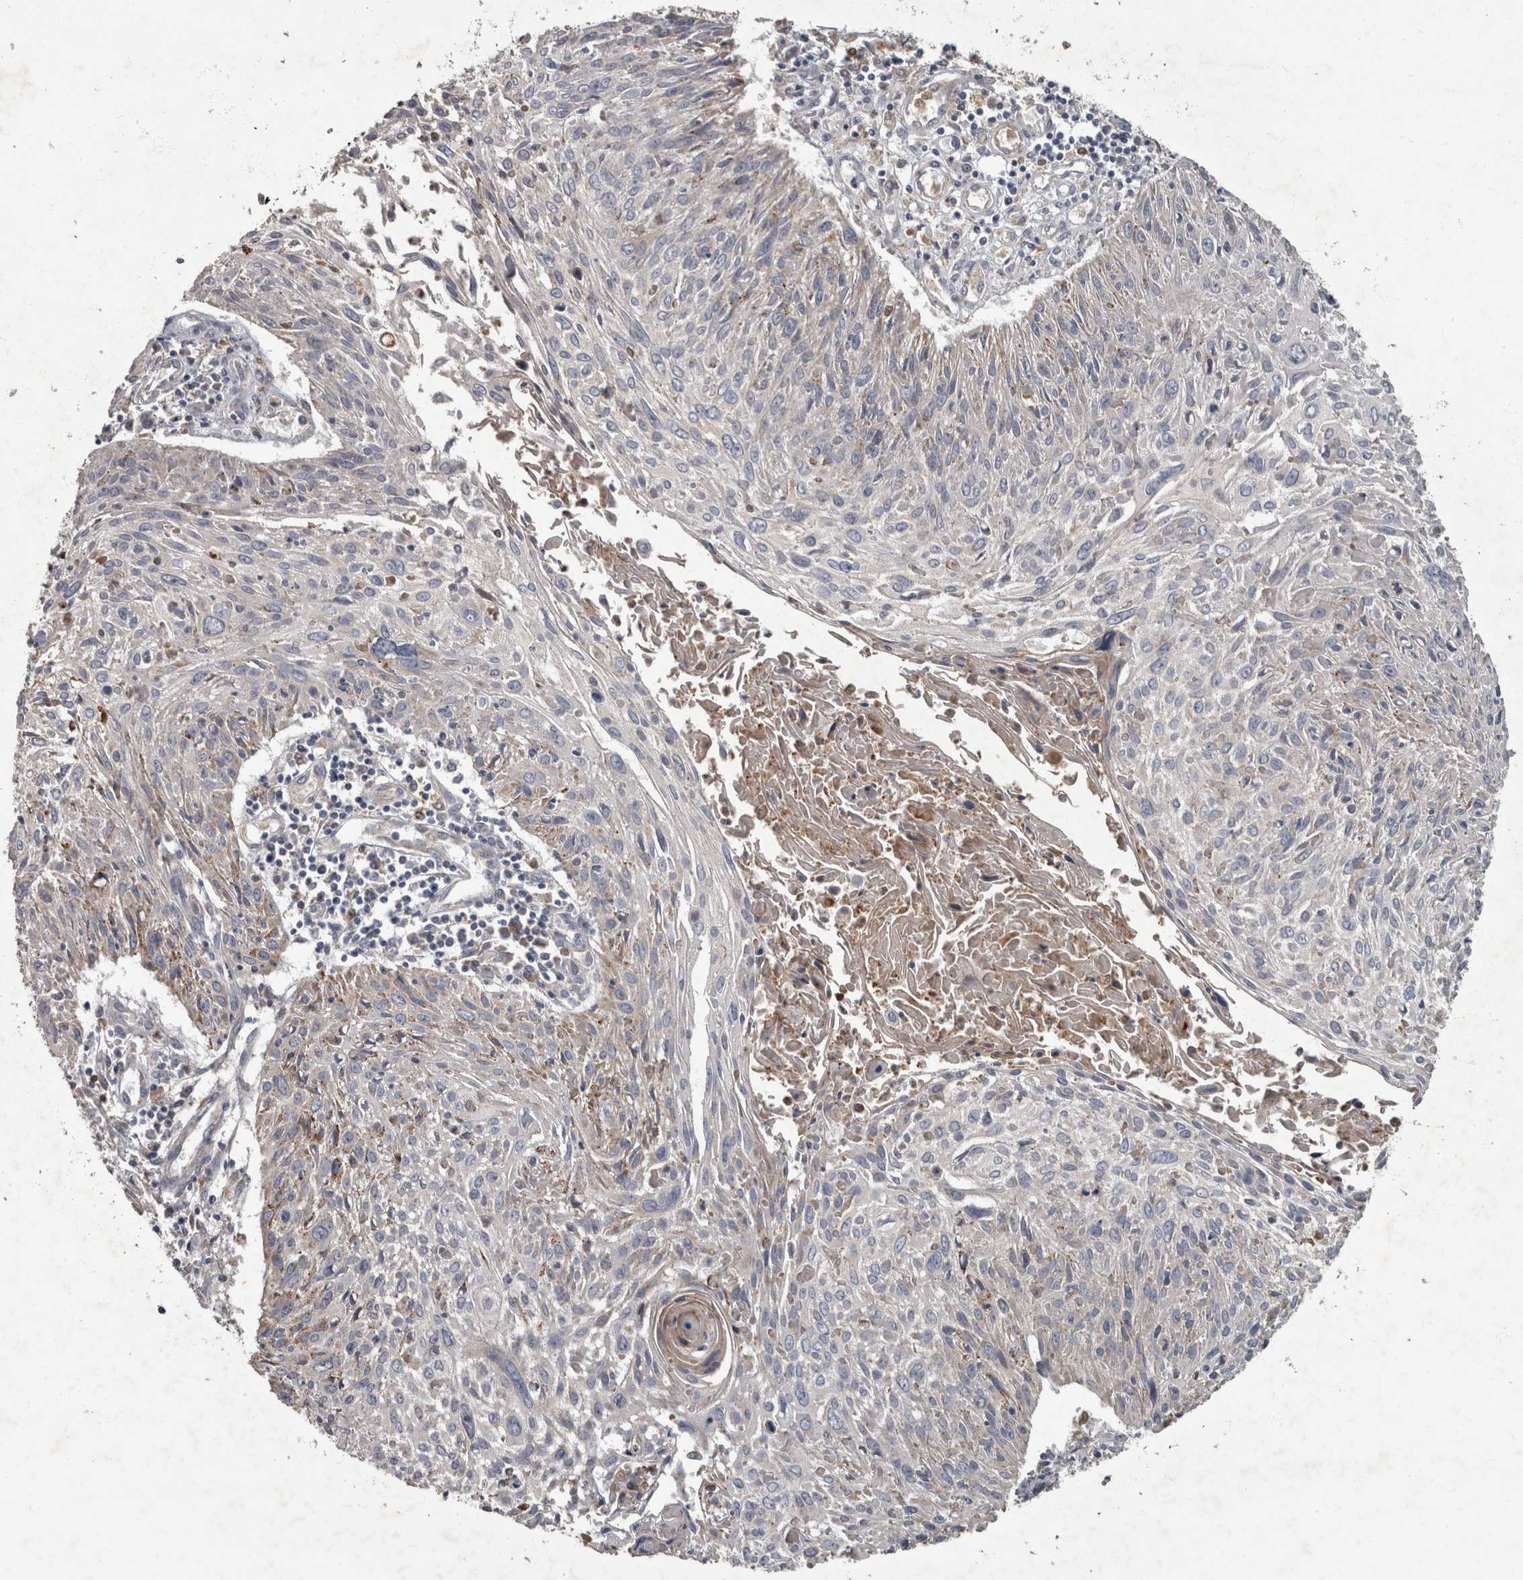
{"staining": {"intensity": "negative", "quantity": "none", "location": "none"}, "tissue": "cervical cancer", "cell_type": "Tumor cells", "image_type": "cancer", "snomed": [{"axis": "morphology", "description": "Squamous cell carcinoma, NOS"}, {"axis": "topography", "description": "Cervix"}], "caption": "An immunohistochemistry (IHC) photomicrograph of squamous cell carcinoma (cervical) is shown. There is no staining in tumor cells of squamous cell carcinoma (cervical). The staining is performed using DAB brown chromogen with nuclei counter-stained in using hematoxylin.", "gene": "PPP1R3C", "patient": {"sex": "female", "age": 51}}